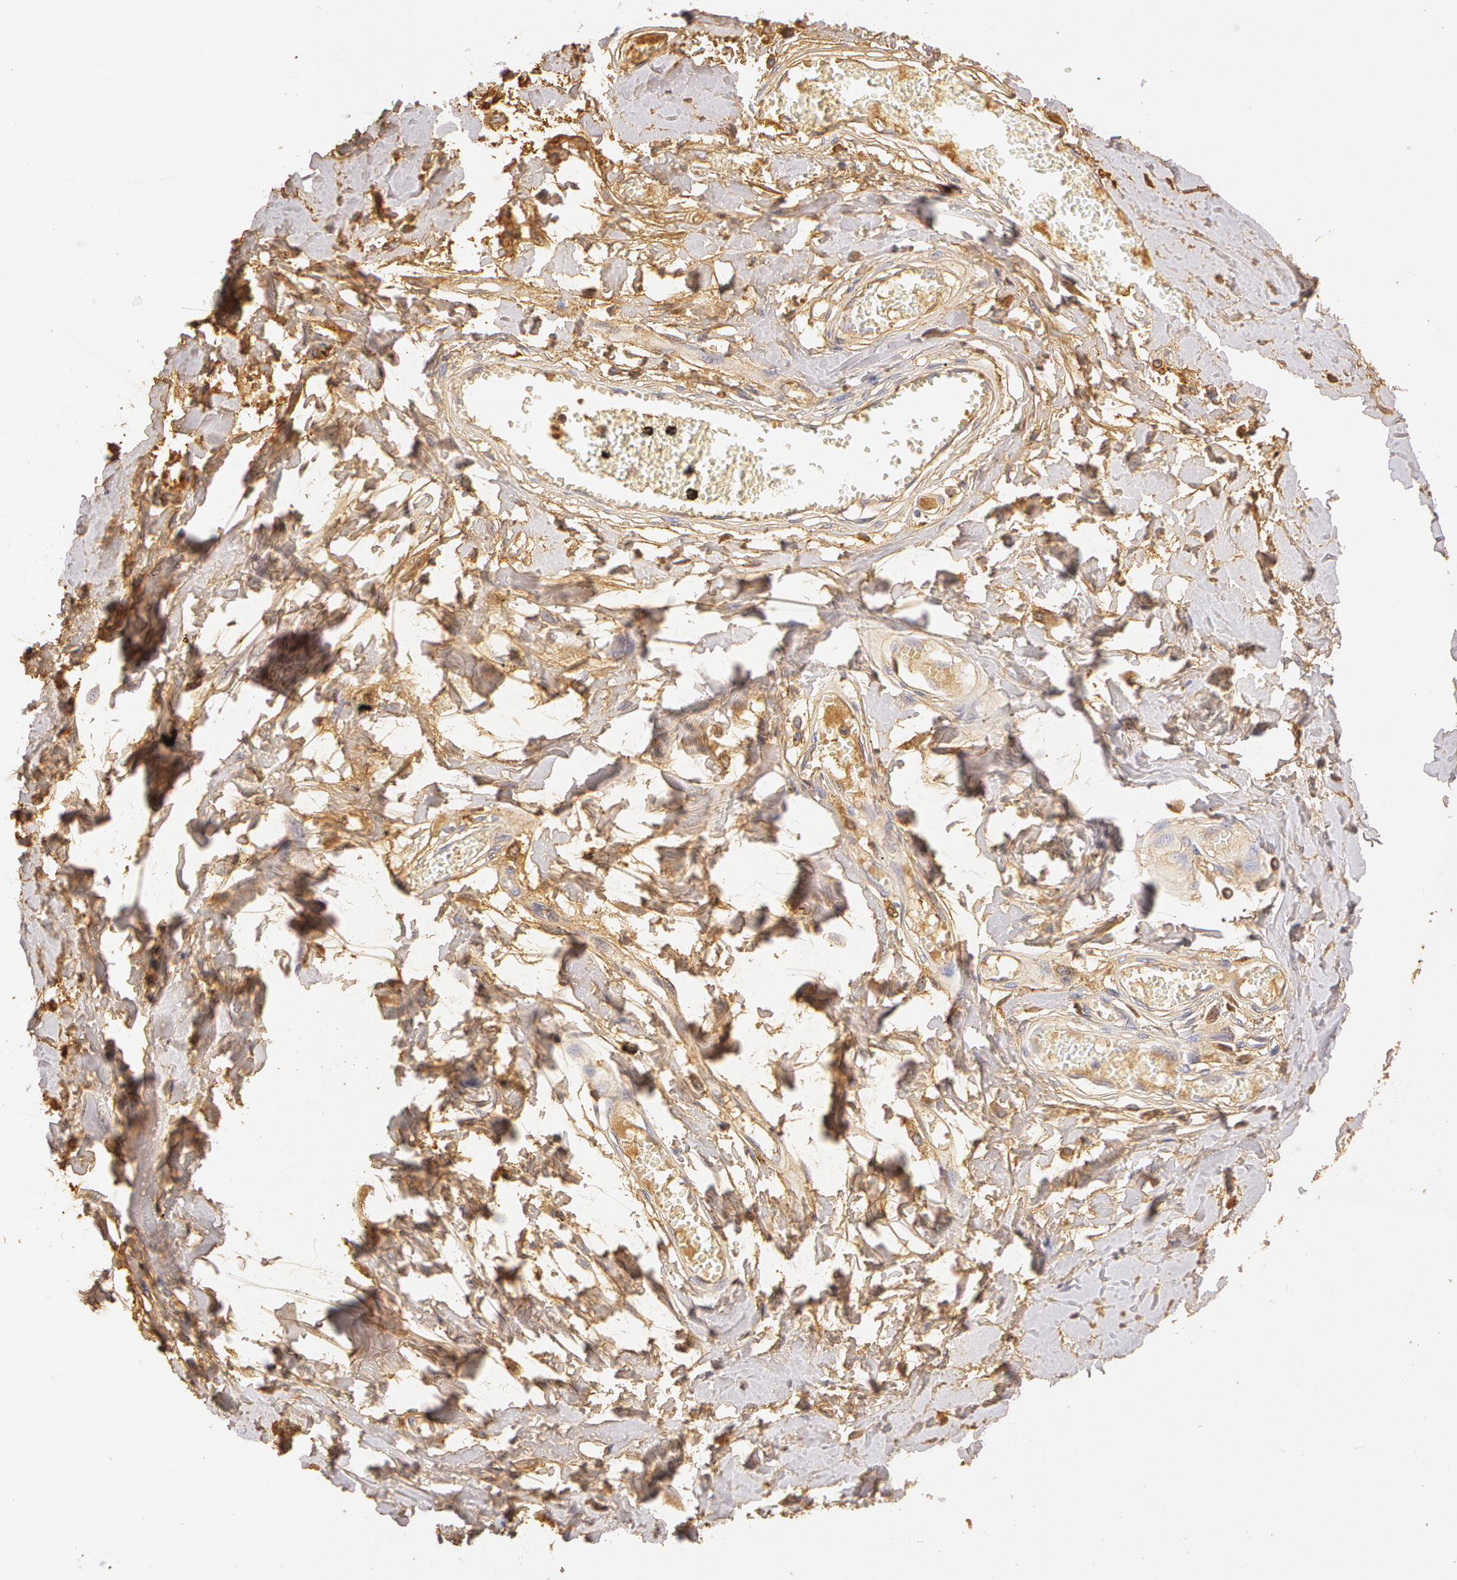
{"staining": {"intensity": "weak", "quantity": "25%-75%", "location": "cytoplasmic/membranous"}, "tissue": "adipose tissue", "cell_type": "Adipocytes", "image_type": "normal", "snomed": [{"axis": "morphology", "description": "Normal tissue, NOS"}, {"axis": "morphology", "description": "Sarcoma, NOS"}, {"axis": "topography", "description": "Skin"}, {"axis": "topography", "description": "Soft tissue"}], "caption": "The image exhibits staining of normal adipose tissue, revealing weak cytoplasmic/membranous protein positivity (brown color) within adipocytes.", "gene": "AHSG", "patient": {"sex": "female", "age": 51}}